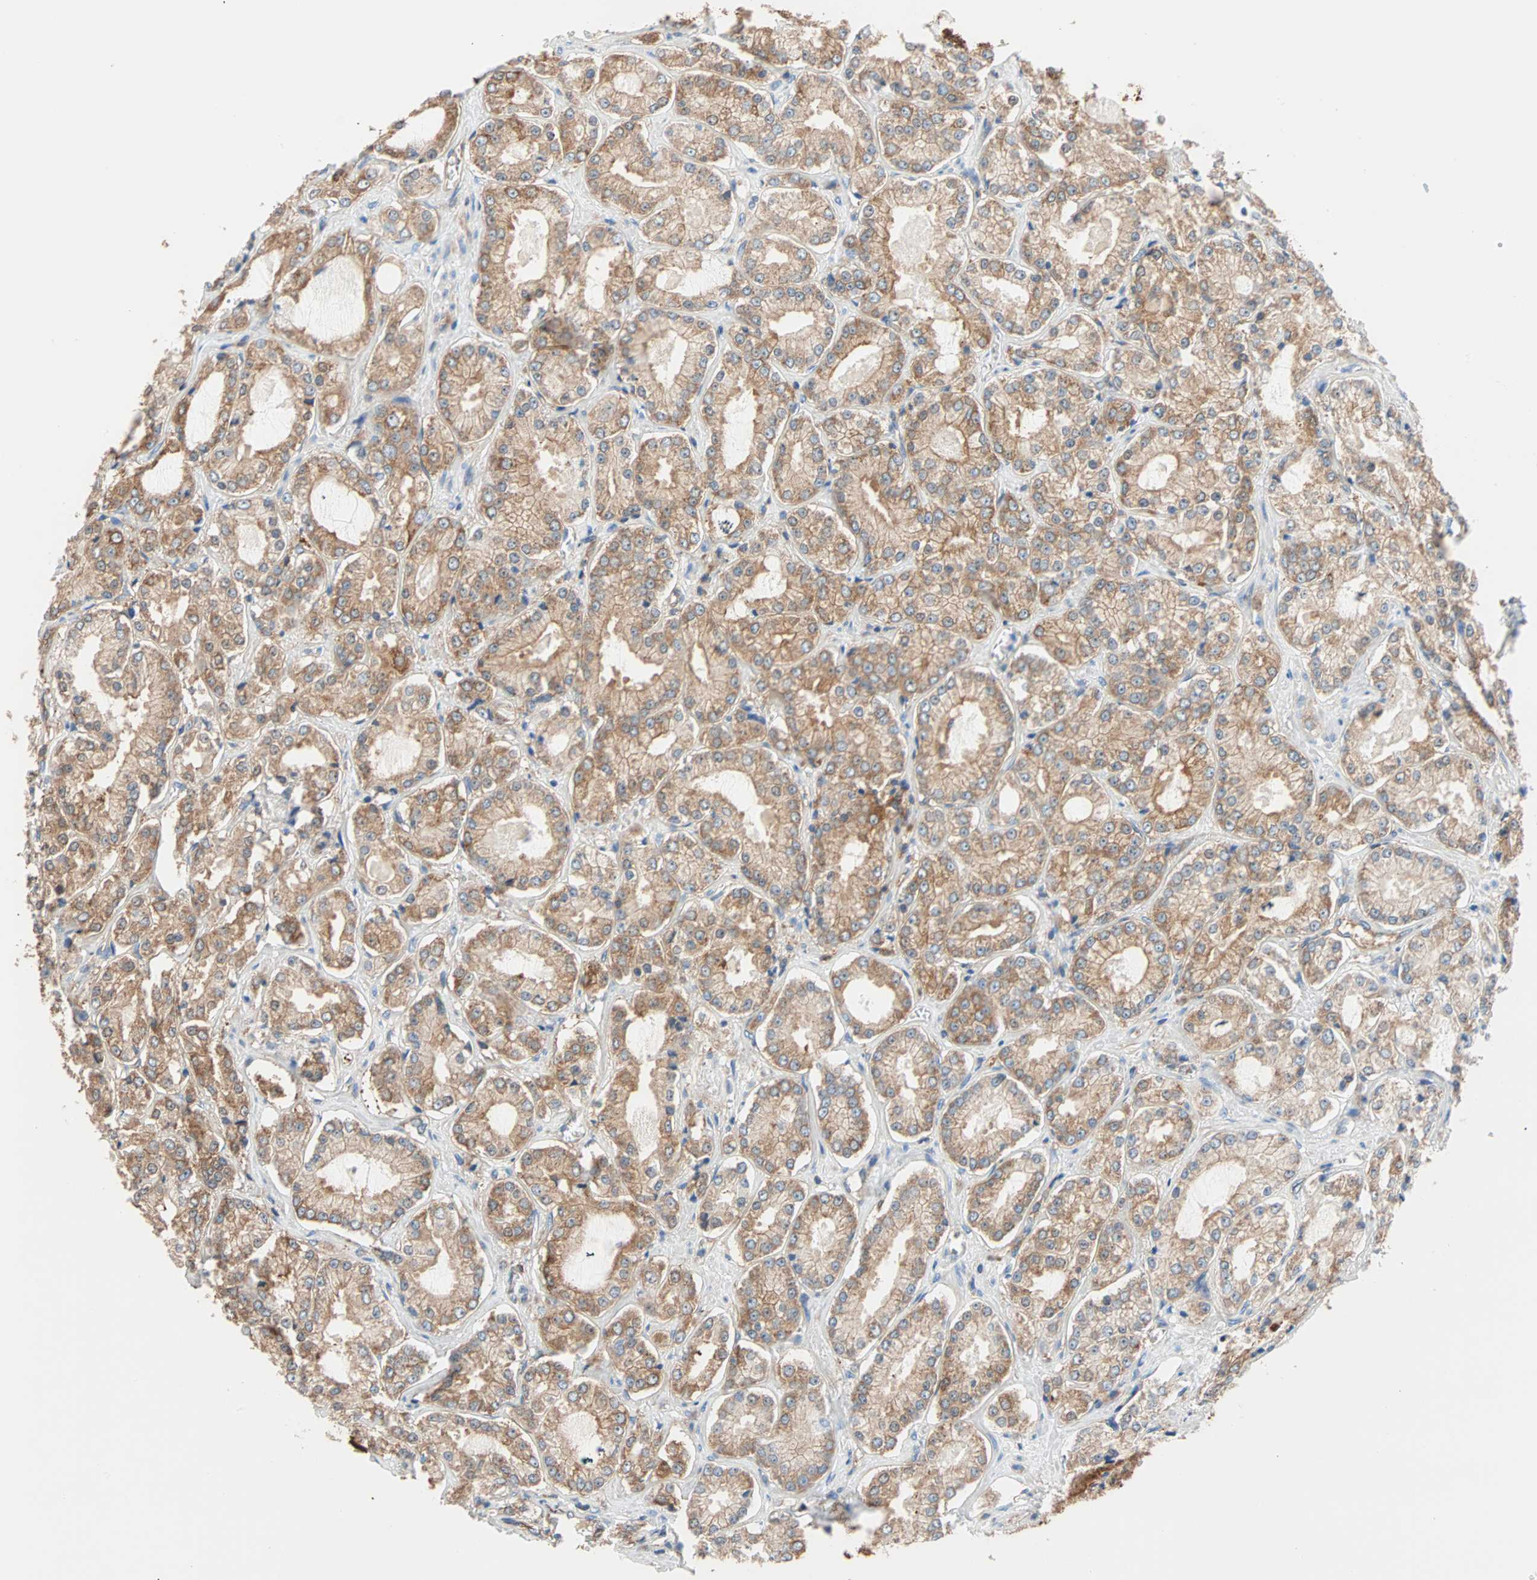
{"staining": {"intensity": "strong", "quantity": ">75%", "location": "cytoplasmic/membranous"}, "tissue": "prostate cancer", "cell_type": "Tumor cells", "image_type": "cancer", "snomed": [{"axis": "morphology", "description": "Adenocarcinoma, High grade"}, {"axis": "topography", "description": "Prostate"}], "caption": "This is a micrograph of immunohistochemistry (IHC) staining of adenocarcinoma (high-grade) (prostate), which shows strong positivity in the cytoplasmic/membranous of tumor cells.", "gene": "EEF2", "patient": {"sex": "male", "age": 73}}